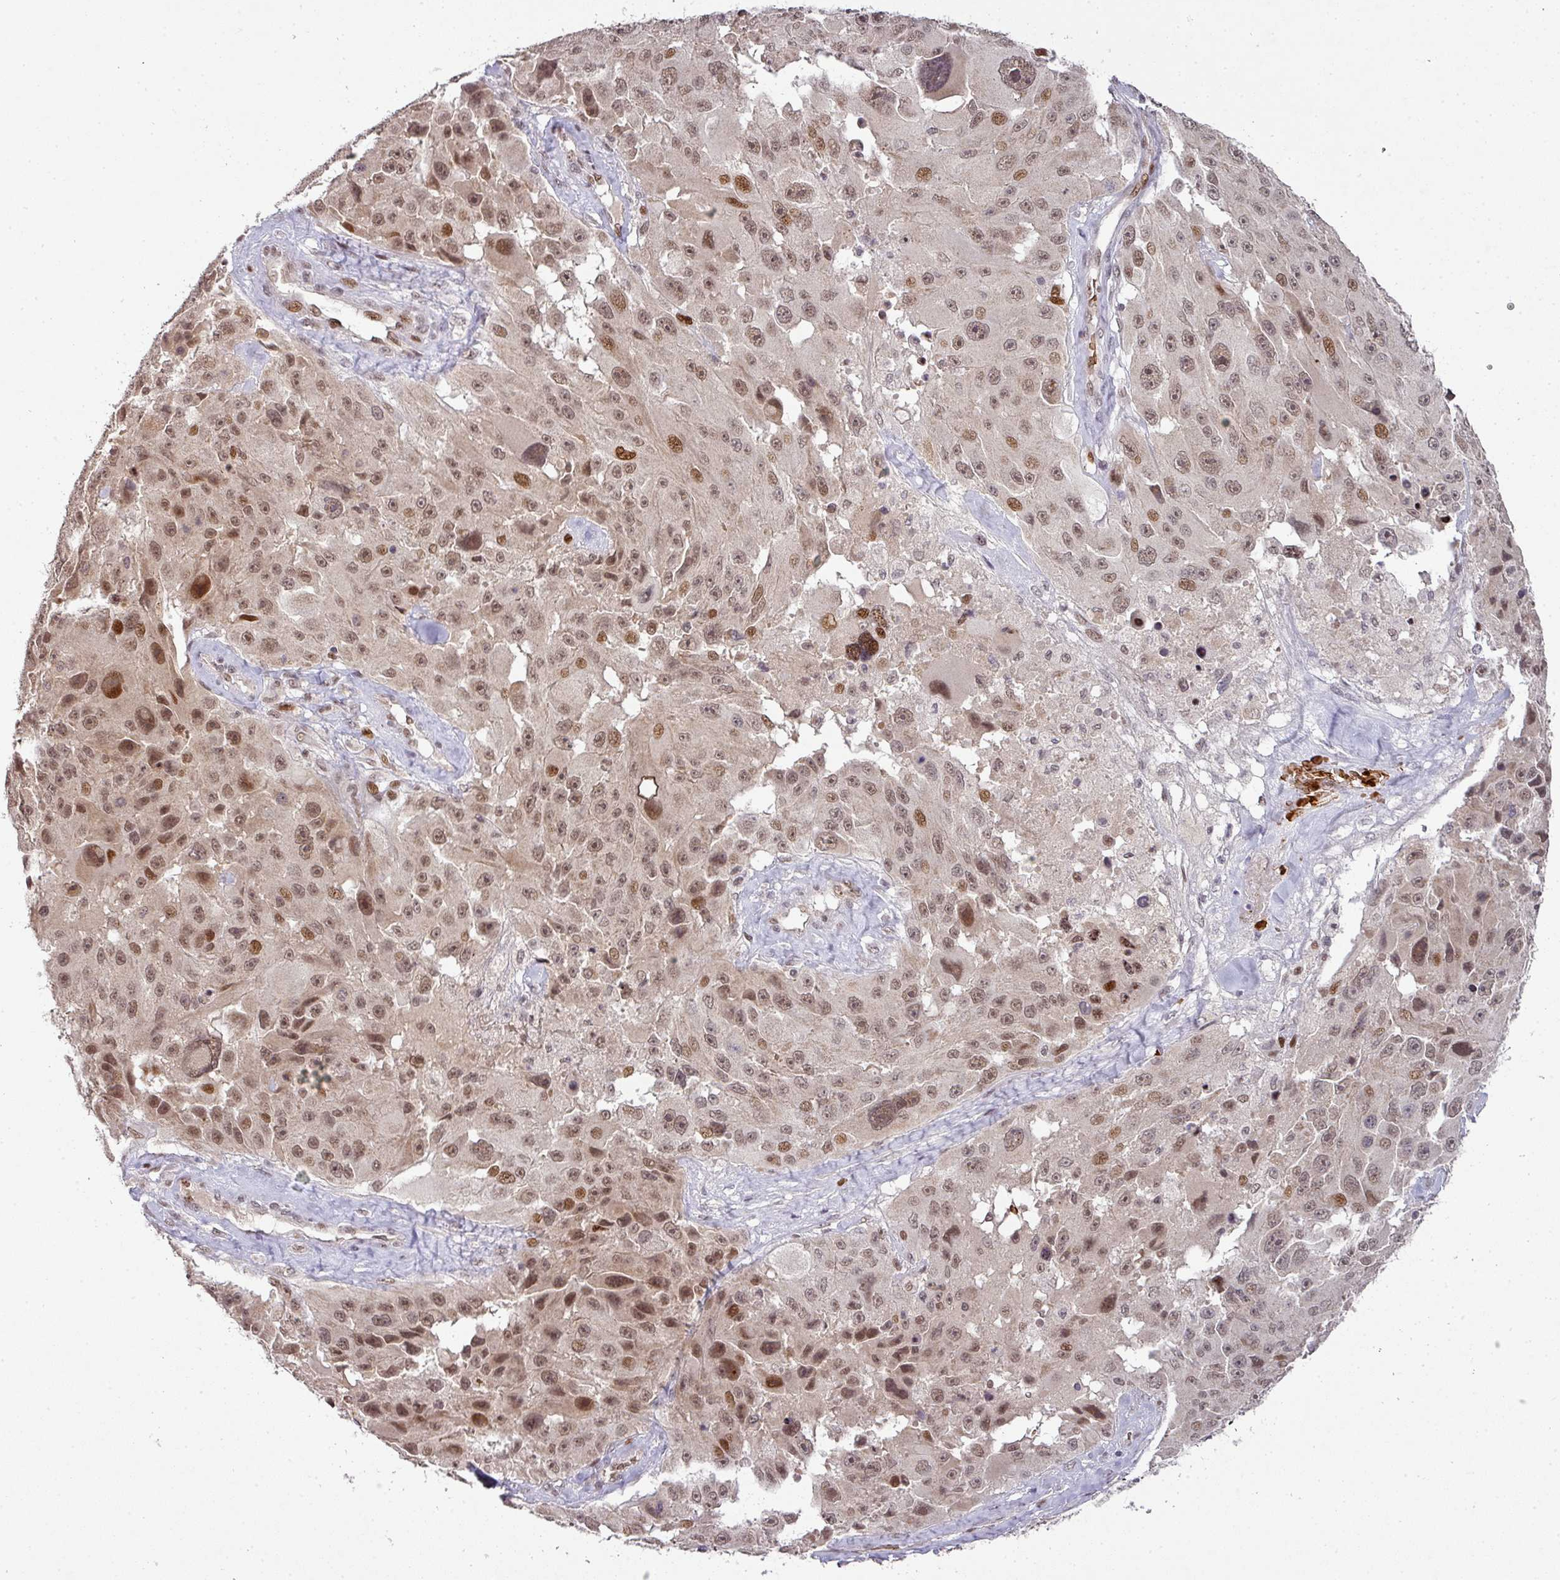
{"staining": {"intensity": "moderate", "quantity": ">75%", "location": "nuclear"}, "tissue": "melanoma", "cell_type": "Tumor cells", "image_type": "cancer", "snomed": [{"axis": "morphology", "description": "Malignant melanoma, Metastatic site"}, {"axis": "topography", "description": "Lymph node"}], "caption": "Immunohistochemical staining of human melanoma displays medium levels of moderate nuclear expression in about >75% of tumor cells.", "gene": "NEIL1", "patient": {"sex": "male", "age": 62}}